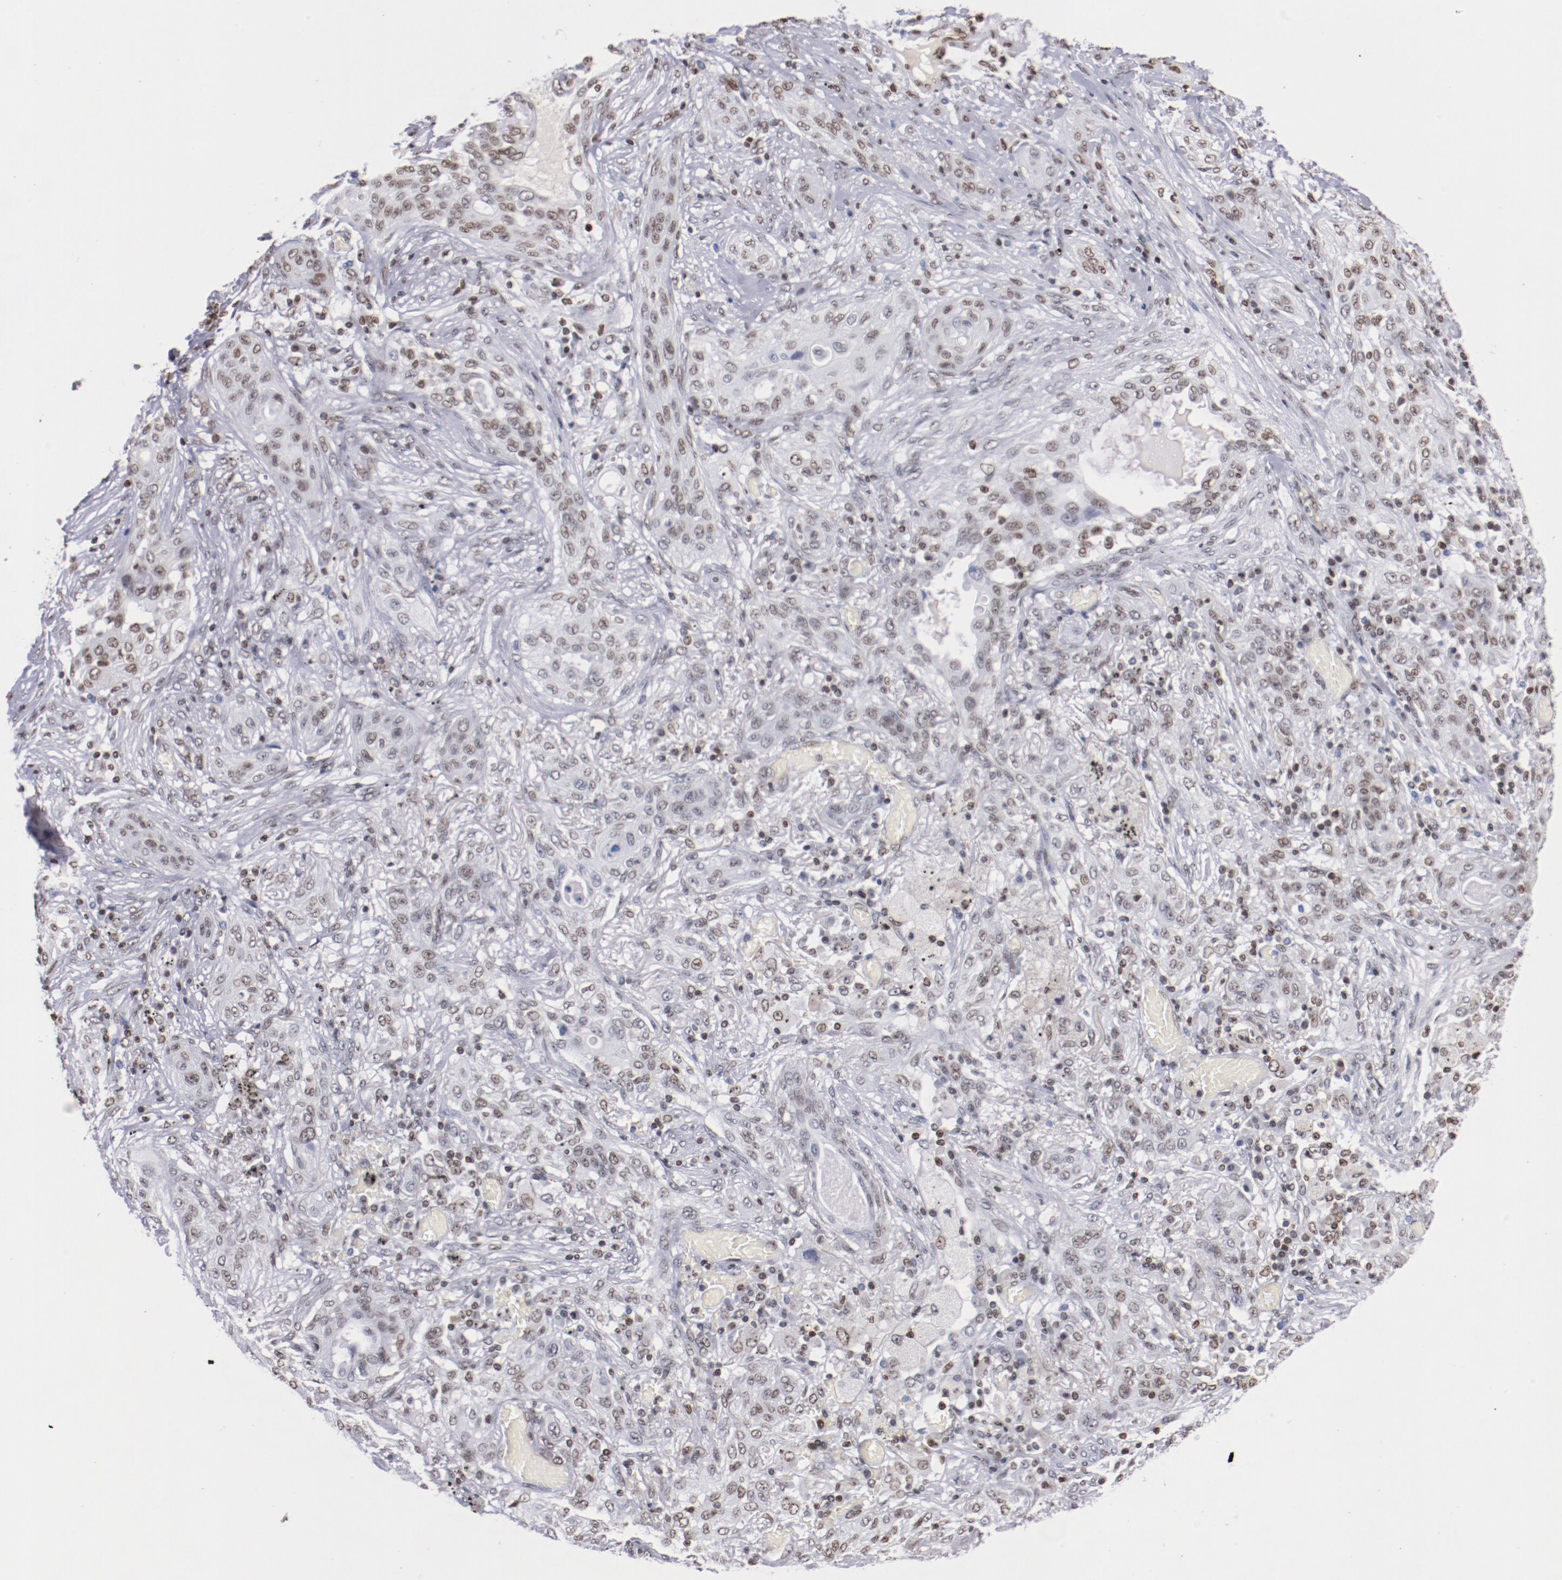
{"staining": {"intensity": "weak", "quantity": "25%-75%", "location": "nuclear"}, "tissue": "lung cancer", "cell_type": "Tumor cells", "image_type": "cancer", "snomed": [{"axis": "morphology", "description": "Squamous cell carcinoma, NOS"}, {"axis": "topography", "description": "Lung"}], "caption": "A micrograph showing weak nuclear staining in approximately 25%-75% of tumor cells in squamous cell carcinoma (lung), as visualized by brown immunohistochemical staining.", "gene": "IFI16", "patient": {"sex": "female", "age": 47}}